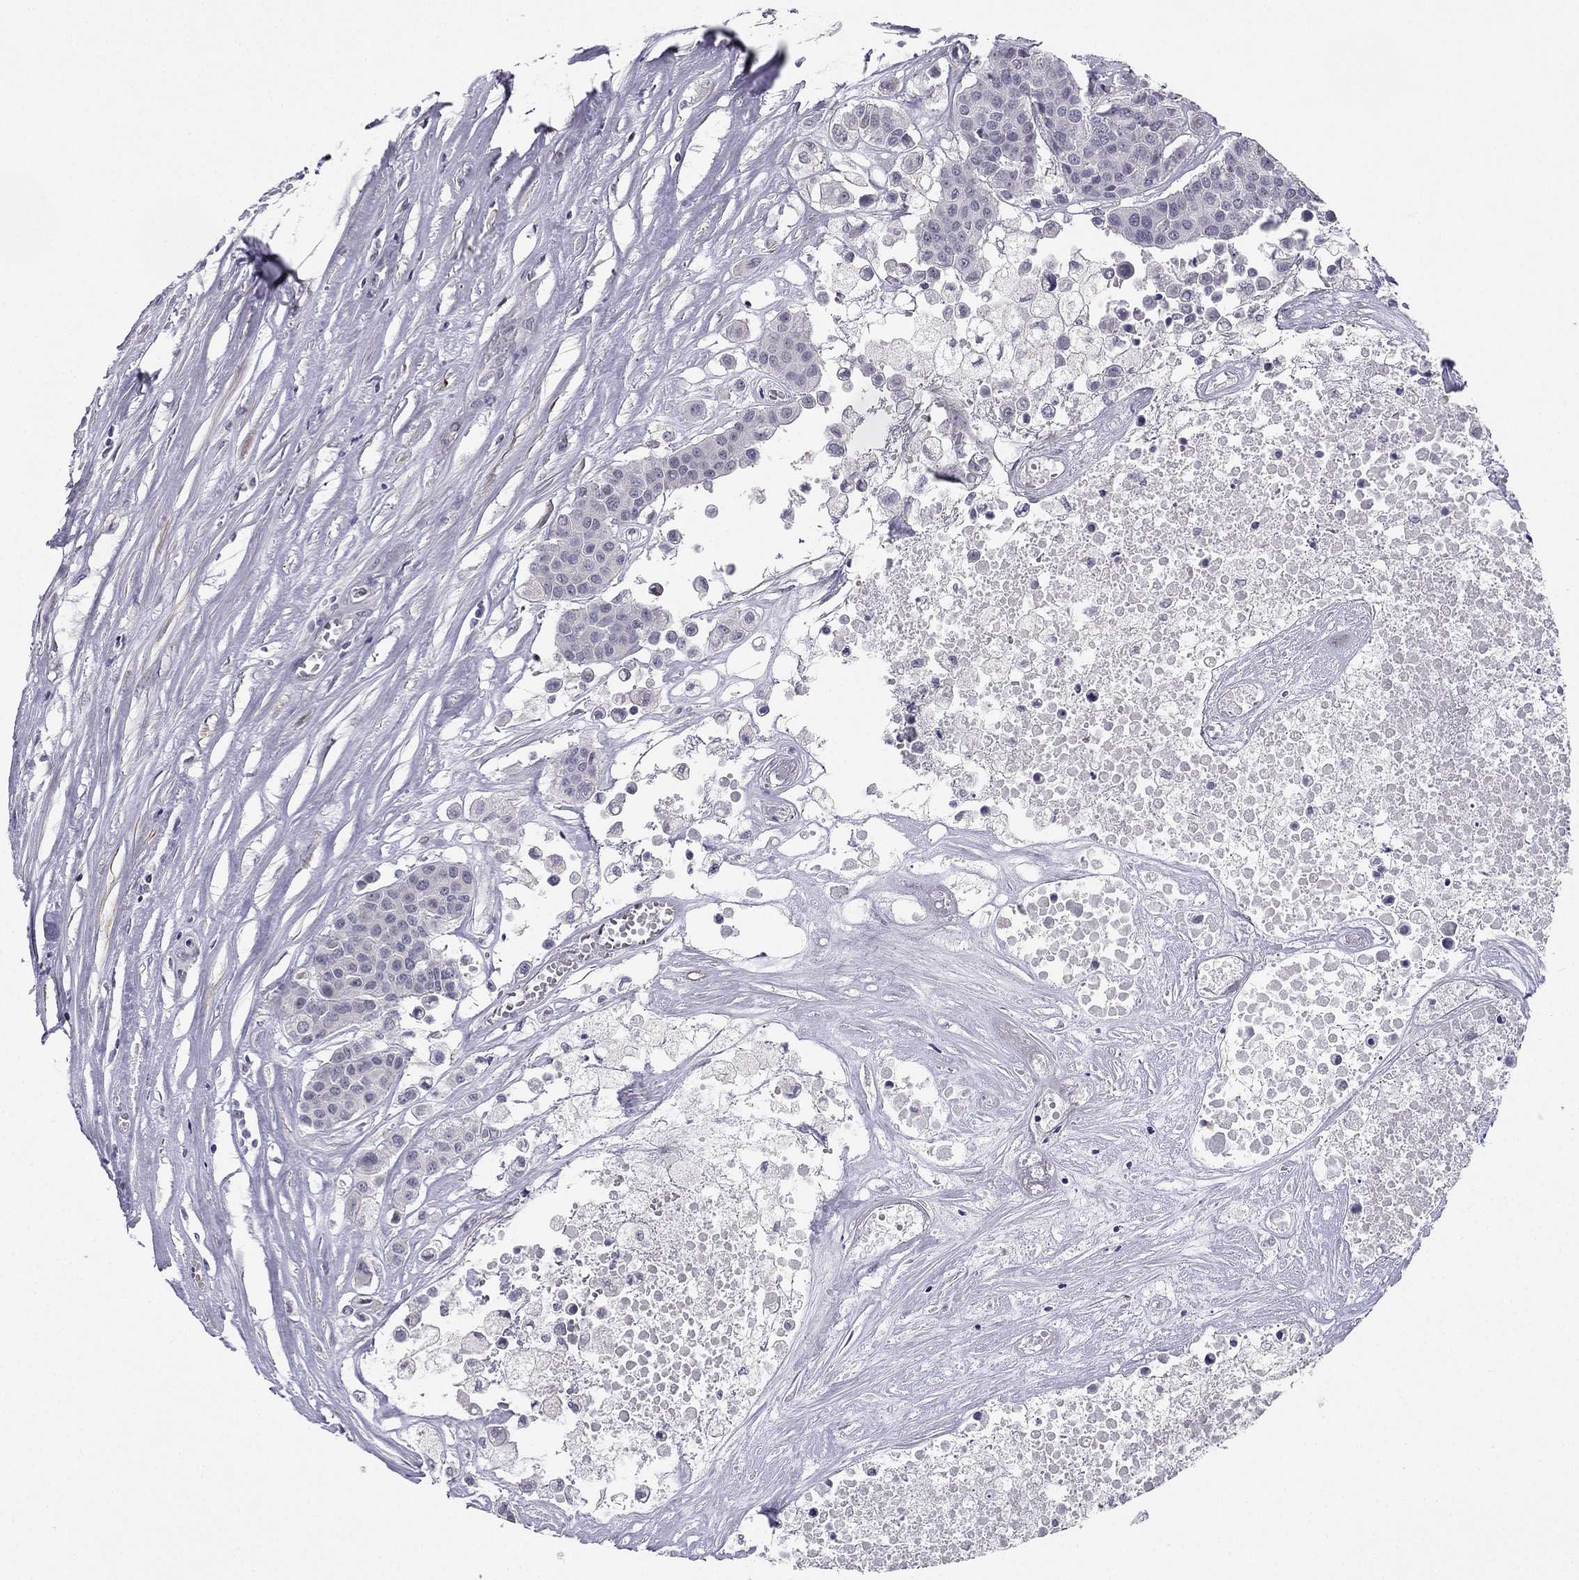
{"staining": {"intensity": "negative", "quantity": "none", "location": "none"}, "tissue": "carcinoid", "cell_type": "Tumor cells", "image_type": "cancer", "snomed": [{"axis": "morphology", "description": "Carcinoid, malignant, NOS"}, {"axis": "topography", "description": "Colon"}], "caption": "Tumor cells show no significant protein expression in carcinoid (malignant).", "gene": "CHST8", "patient": {"sex": "male", "age": 81}}